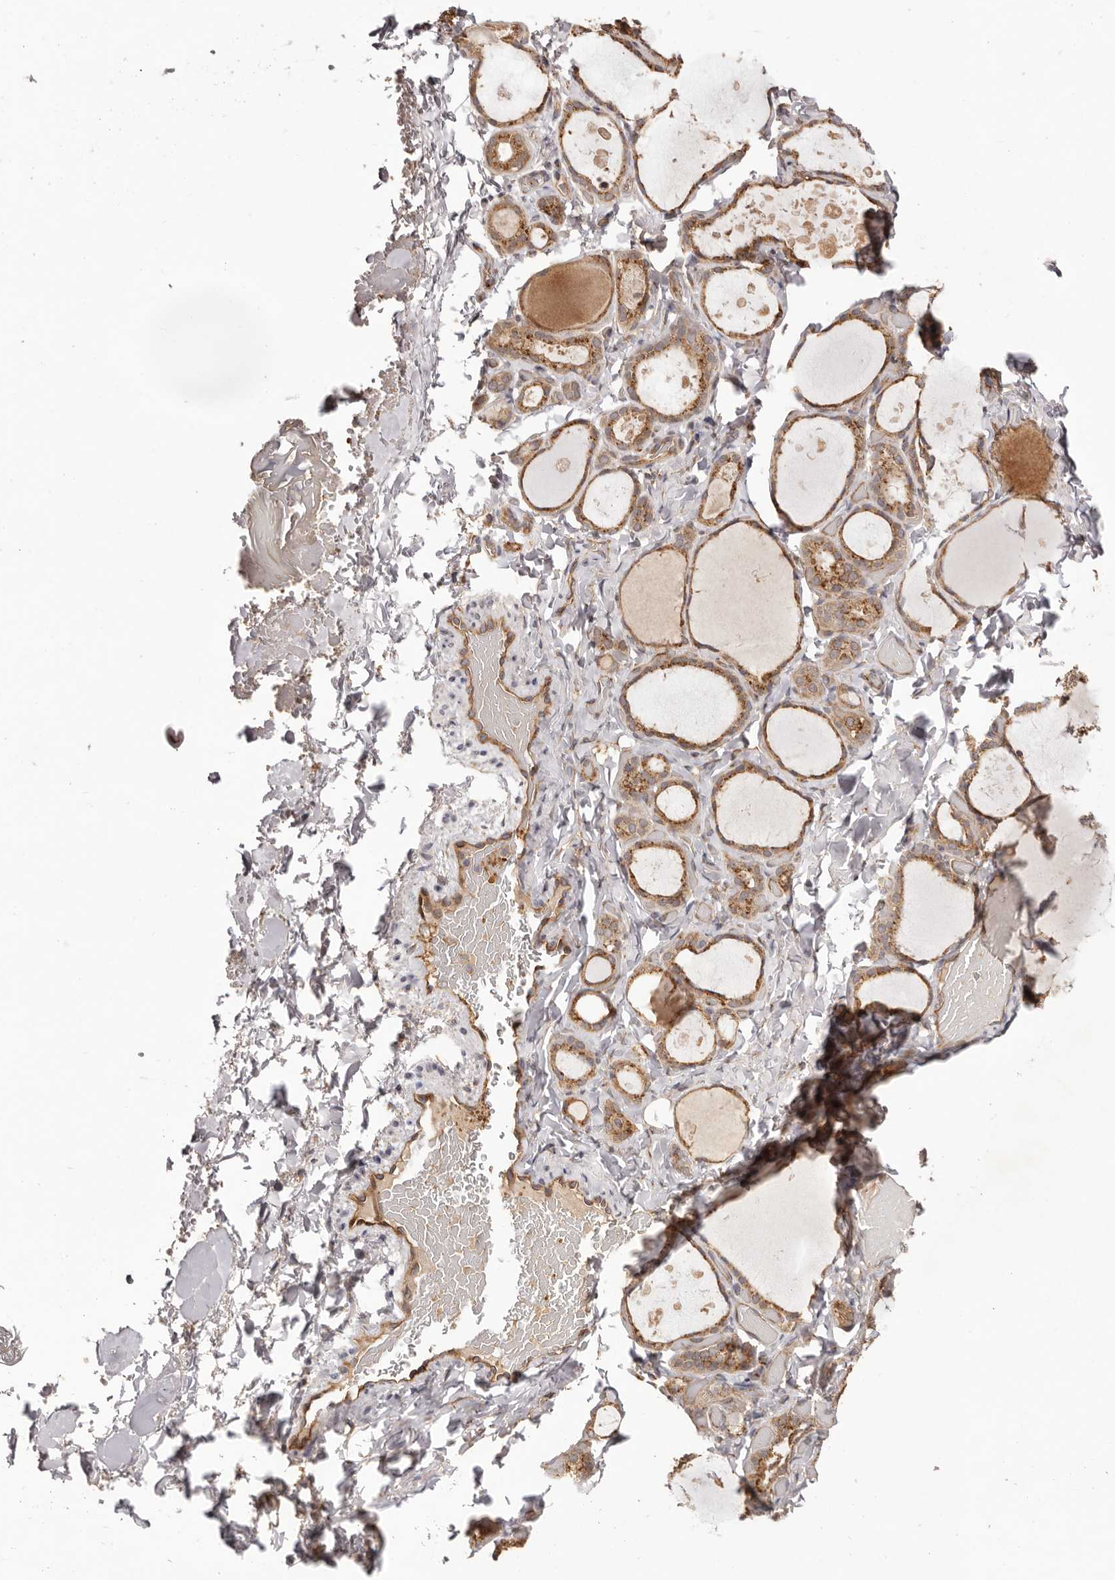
{"staining": {"intensity": "moderate", "quantity": ">75%", "location": "cytoplasmic/membranous"}, "tissue": "thyroid gland", "cell_type": "Glandular cells", "image_type": "normal", "snomed": [{"axis": "morphology", "description": "Normal tissue, NOS"}, {"axis": "topography", "description": "Thyroid gland"}], "caption": "Protein staining by immunohistochemistry reveals moderate cytoplasmic/membranous positivity in approximately >75% of glandular cells in benign thyroid gland. The staining was performed using DAB, with brown indicating positive protein expression. Nuclei are stained blue with hematoxylin.", "gene": "UBR2", "patient": {"sex": "female", "age": 44}}